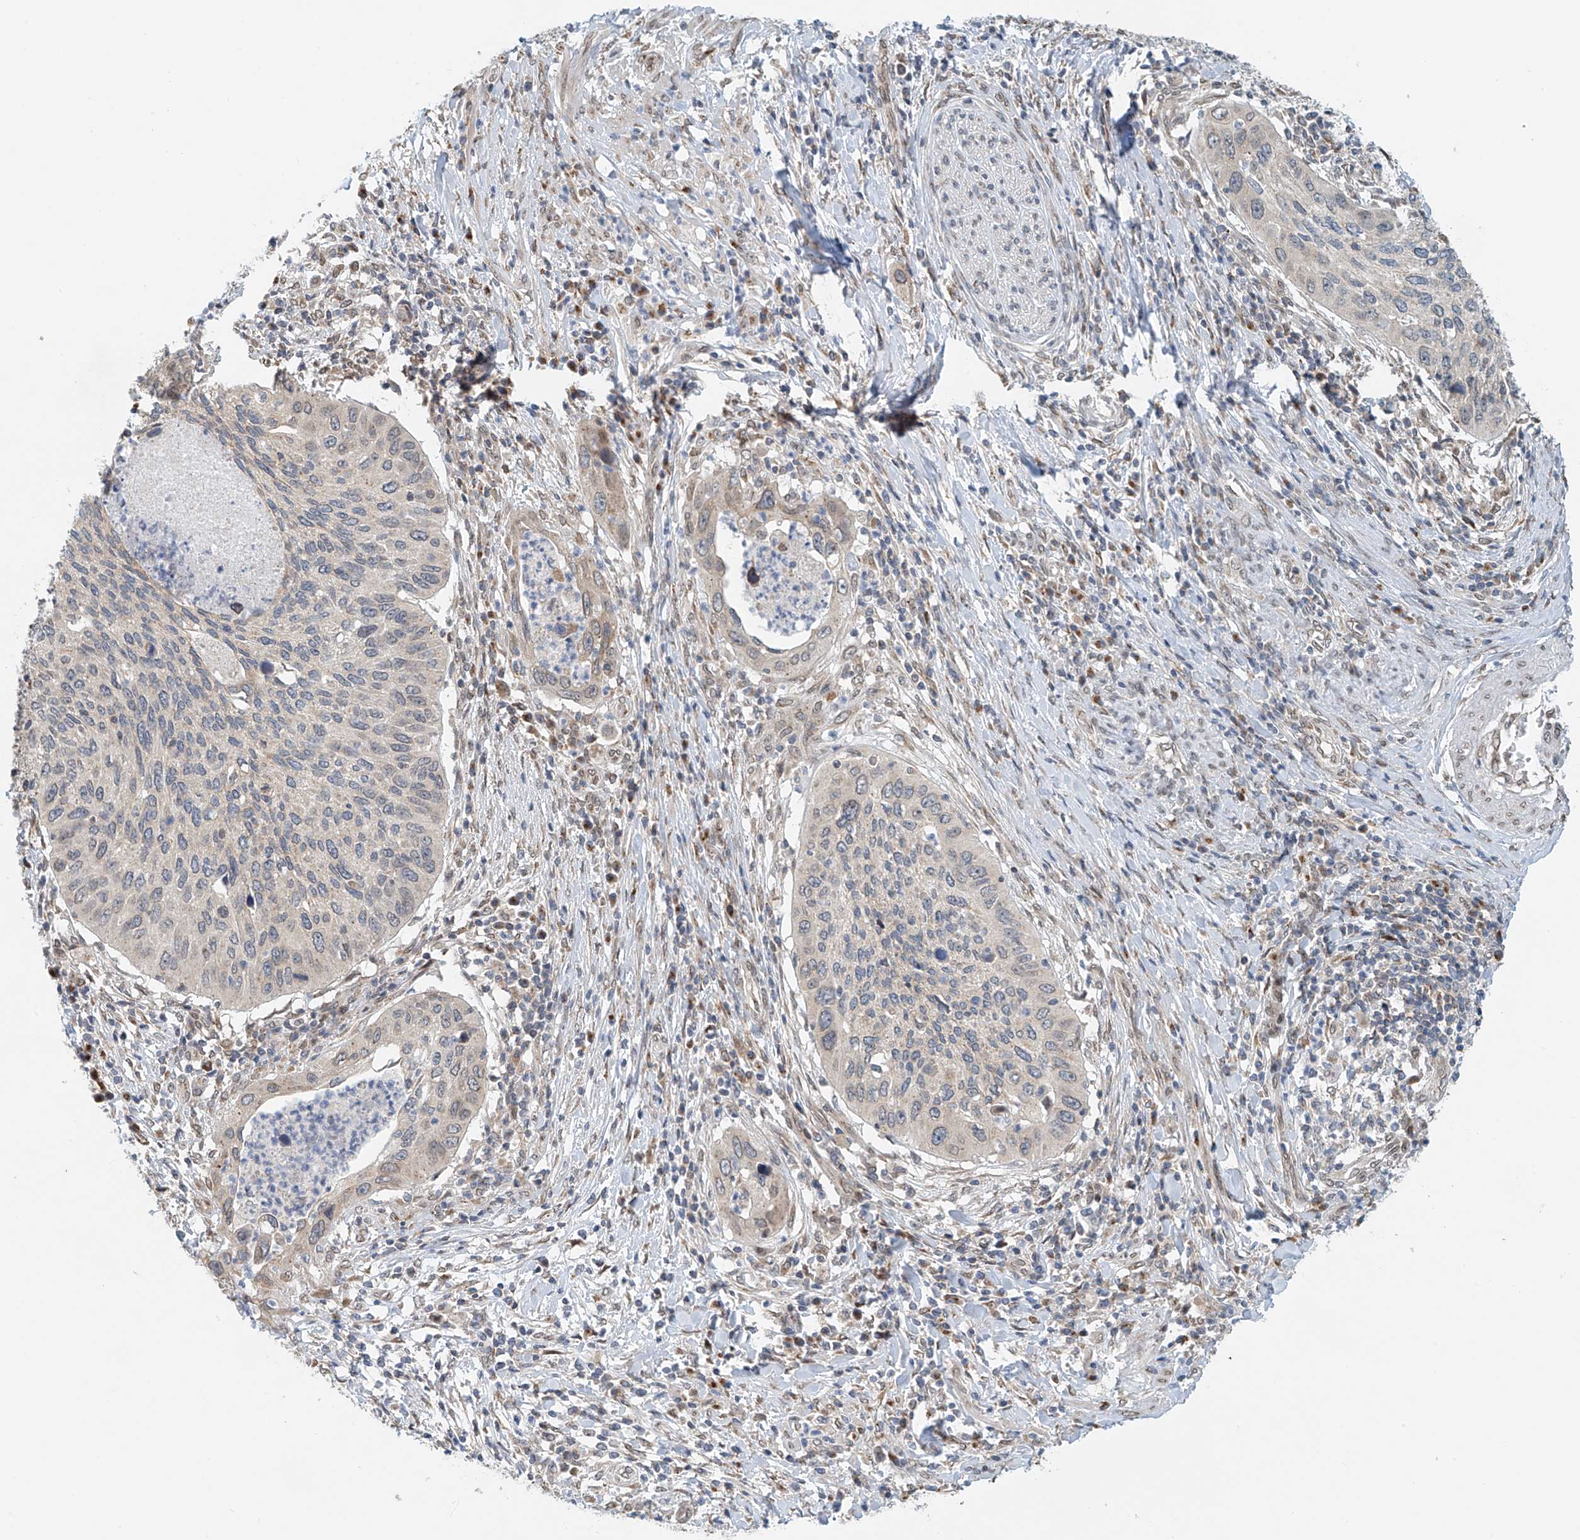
{"staining": {"intensity": "negative", "quantity": "none", "location": "none"}, "tissue": "cervical cancer", "cell_type": "Tumor cells", "image_type": "cancer", "snomed": [{"axis": "morphology", "description": "Squamous cell carcinoma, NOS"}, {"axis": "topography", "description": "Cervix"}], "caption": "Immunohistochemical staining of cervical cancer (squamous cell carcinoma) exhibits no significant staining in tumor cells. (Brightfield microscopy of DAB immunohistochemistry at high magnification).", "gene": "STARD9", "patient": {"sex": "female", "age": 38}}